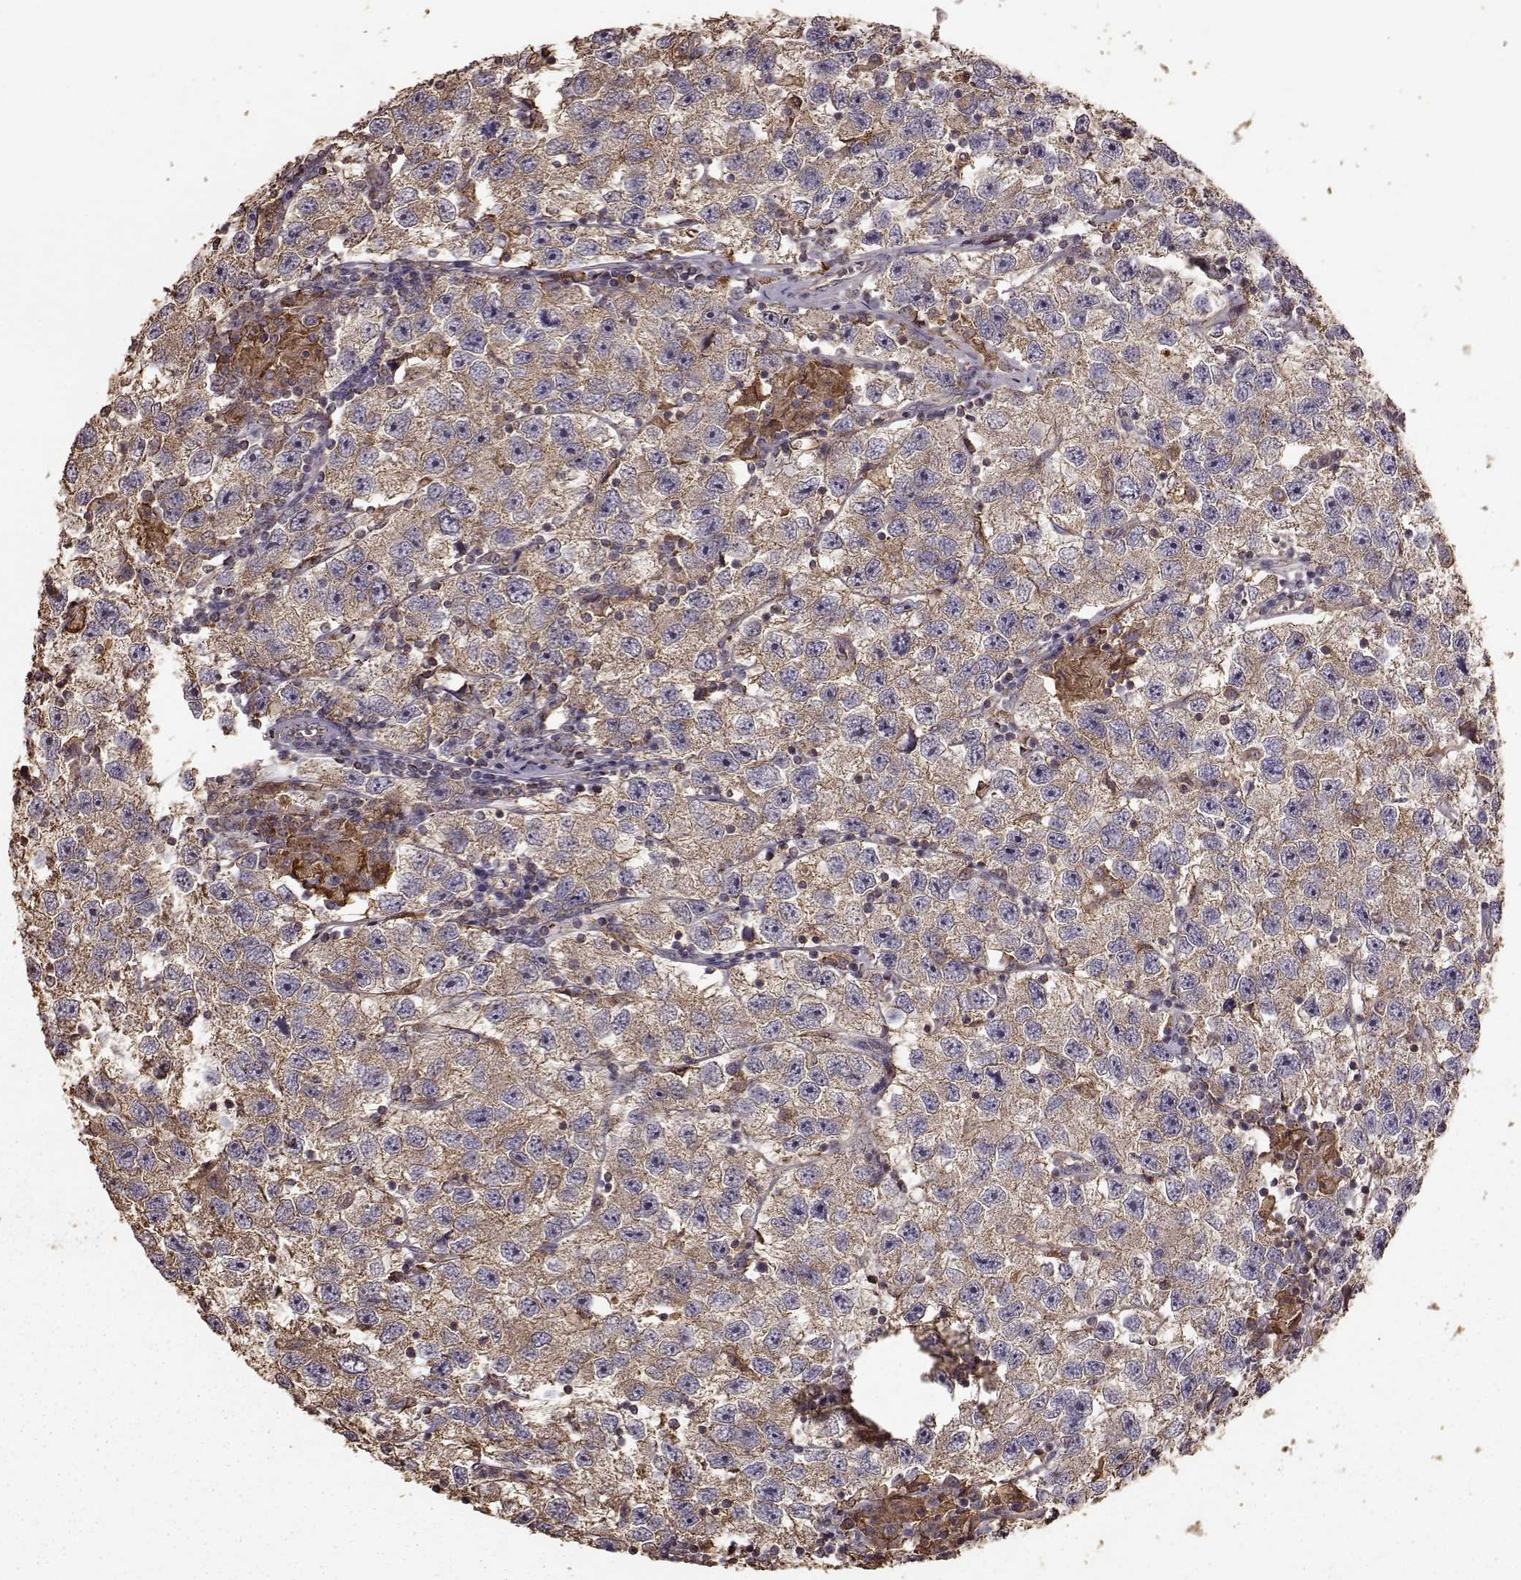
{"staining": {"intensity": "moderate", "quantity": ">75%", "location": "cytoplasmic/membranous"}, "tissue": "testis cancer", "cell_type": "Tumor cells", "image_type": "cancer", "snomed": [{"axis": "morphology", "description": "Seminoma, NOS"}, {"axis": "topography", "description": "Testis"}], "caption": "Testis cancer stained with a brown dye reveals moderate cytoplasmic/membranous positive positivity in approximately >75% of tumor cells.", "gene": "PTGES2", "patient": {"sex": "male", "age": 26}}